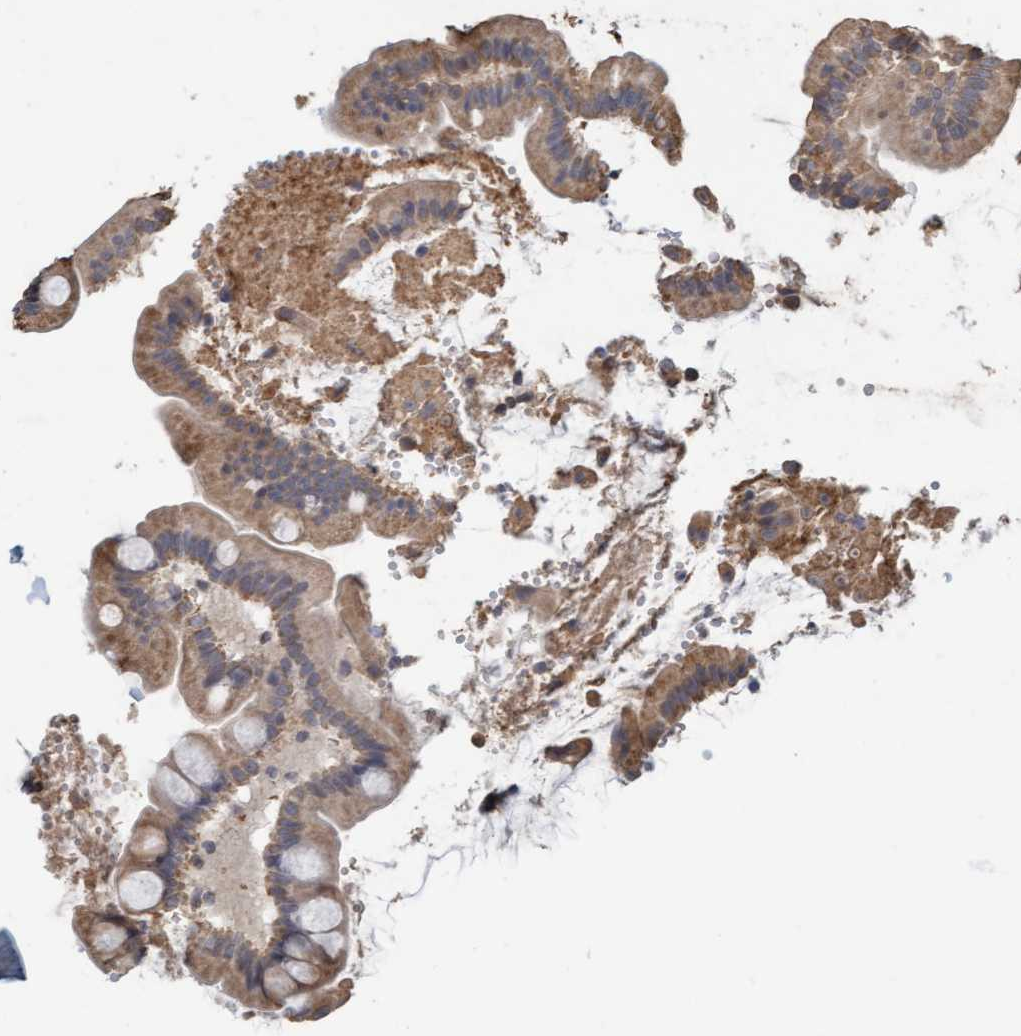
{"staining": {"intensity": "weak", "quantity": ">75%", "location": "cytoplasmic/membranous"}, "tissue": "small intestine", "cell_type": "Glandular cells", "image_type": "normal", "snomed": [{"axis": "morphology", "description": "Normal tissue, NOS"}, {"axis": "topography", "description": "Small intestine"}], "caption": "Small intestine was stained to show a protein in brown. There is low levels of weak cytoplasmic/membranous expression in about >75% of glandular cells.", "gene": "VSIG8", "patient": {"sex": "female", "age": 56}}